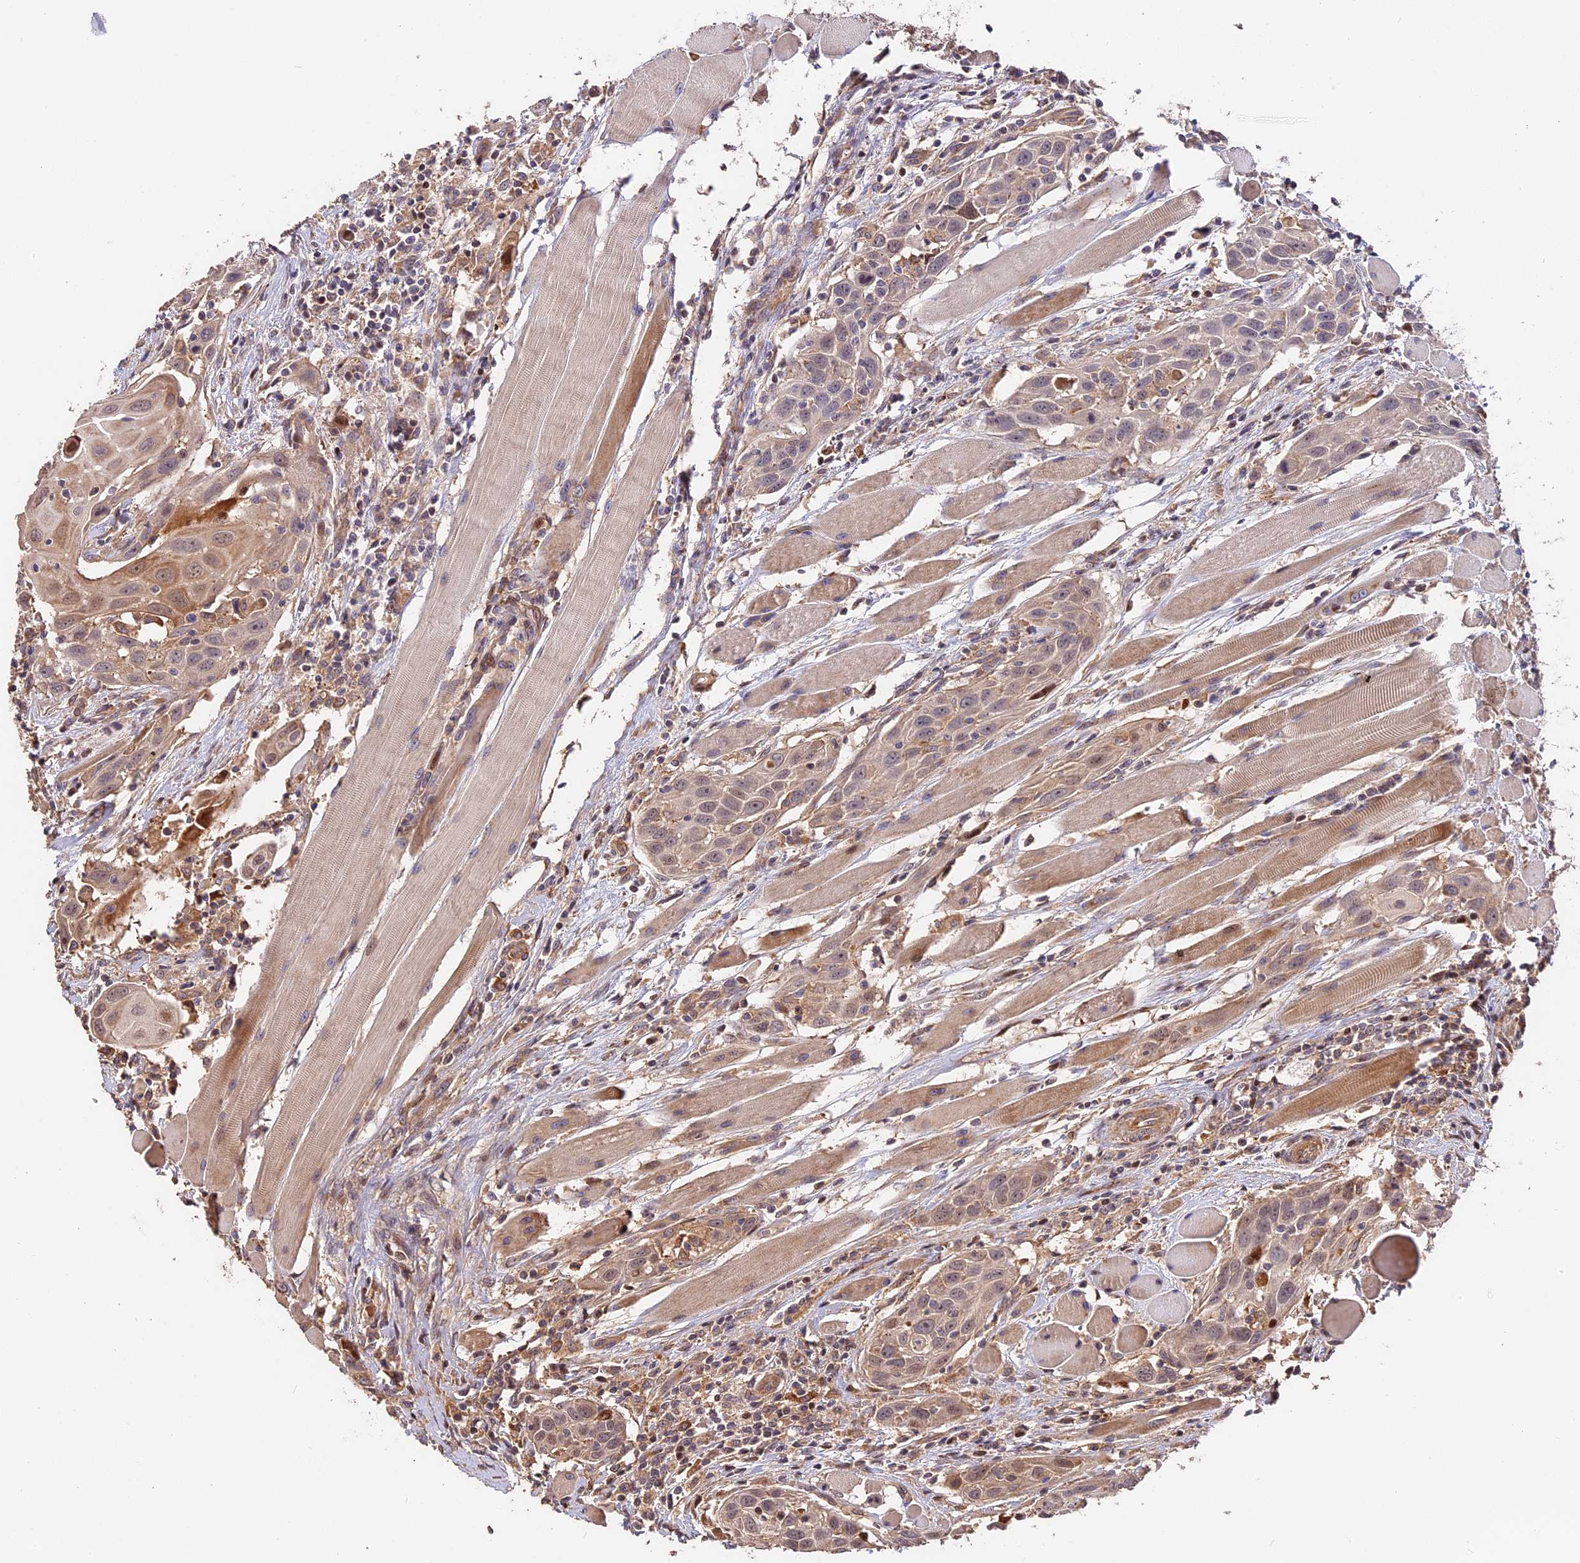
{"staining": {"intensity": "weak", "quantity": ">75%", "location": "cytoplasmic/membranous"}, "tissue": "head and neck cancer", "cell_type": "Tumor cells", "image_type": "cancer", "snomed": [{"axis": "morphology", "description": "Squamous cell carcinoma, NOS"}, {"axis": "topography", "description": "Oral tissue"}, {"axis": "topography", "description": "Head-Neck"}], "caption": "A photomicrograph of human head and neck cancer (squamous cell carcinoma) stained for a protein displays weak cytoplasmic/membranous brown staining in tumor cells. (Stains: DAB in brown, nuclei in blue, Microscopy: brightfield microscopy at high magnification).", "gene": "ARHGAP17", "patient": {"sex": "female", "age": 50}}